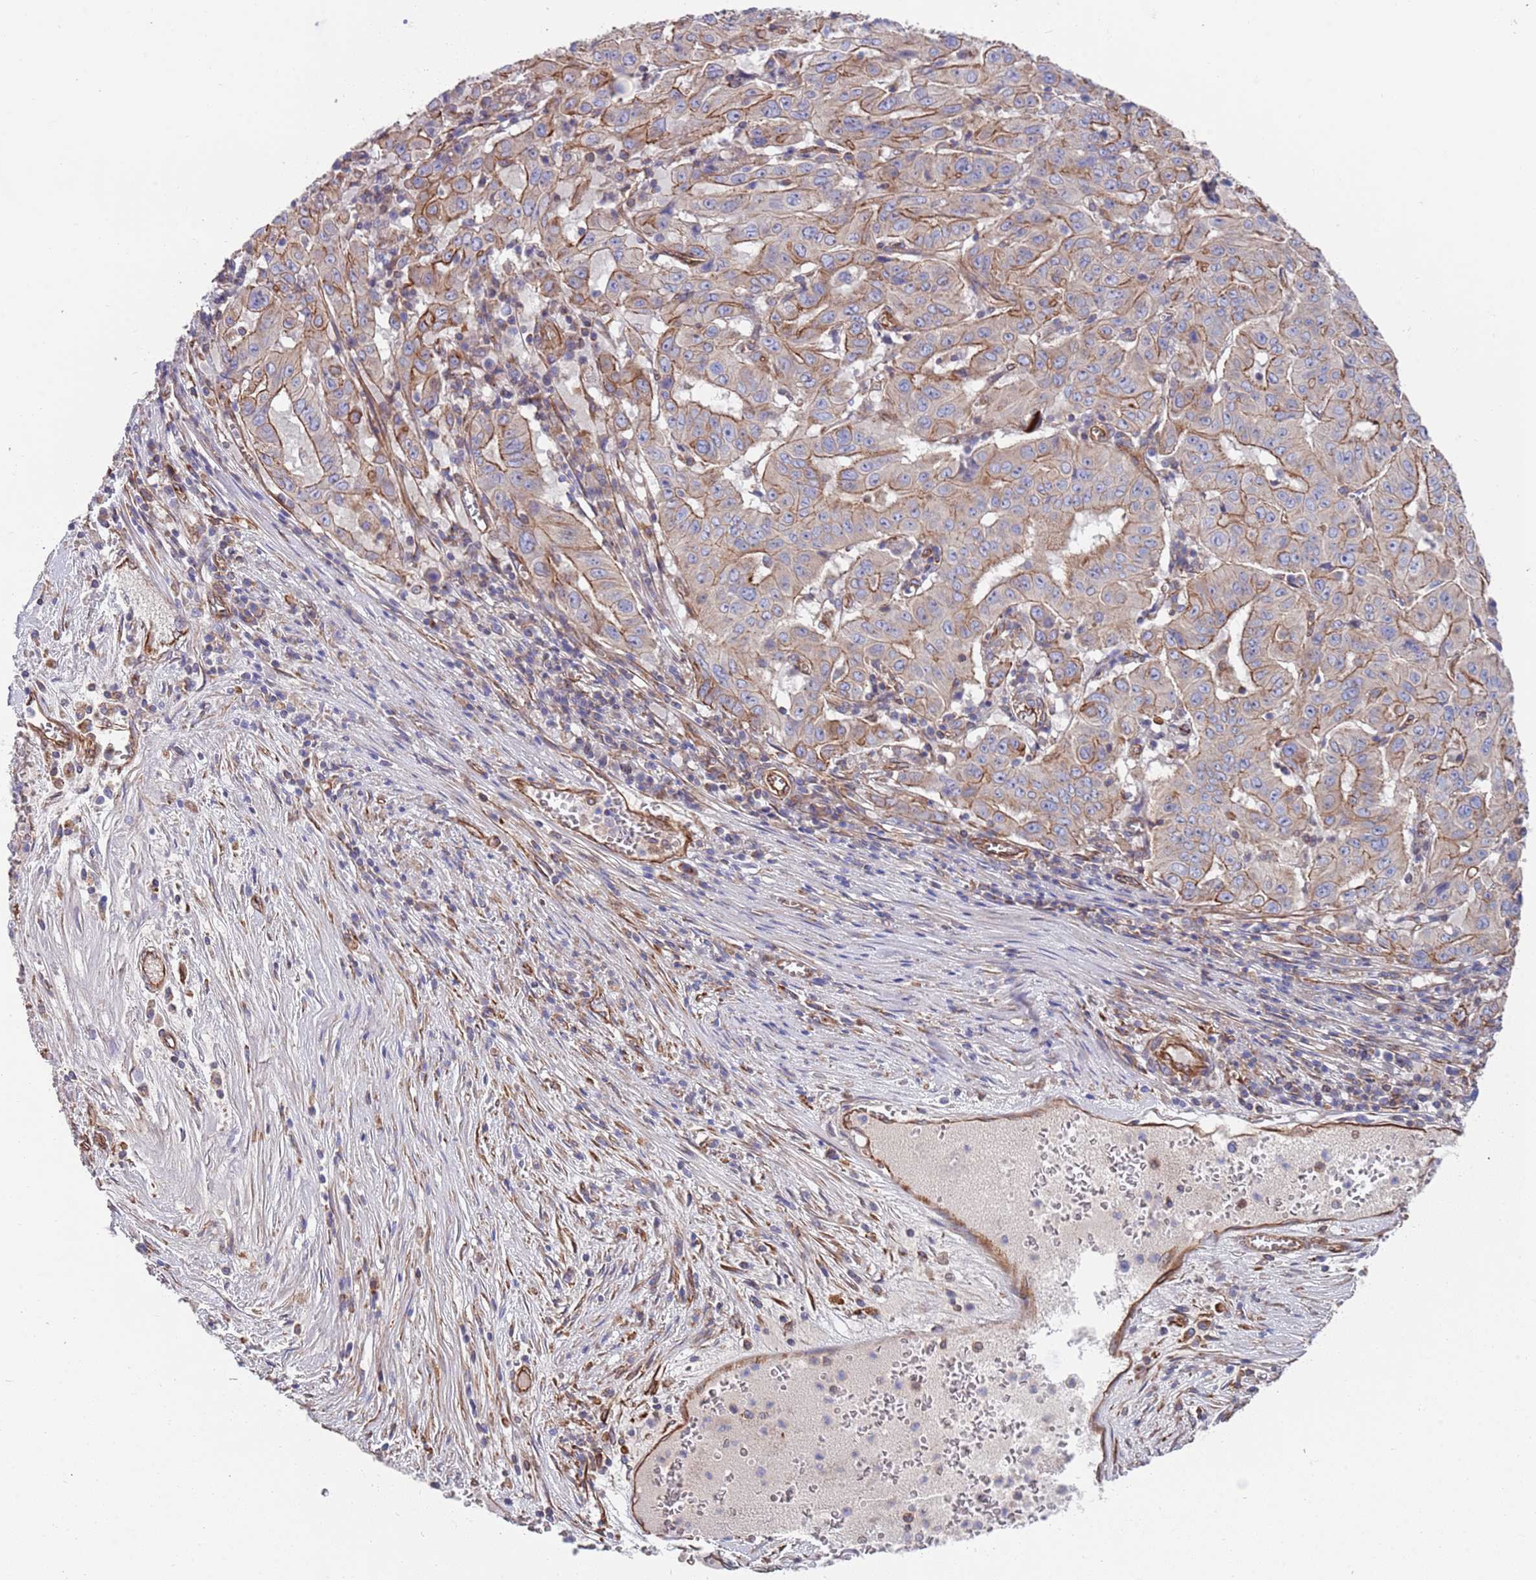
{"staining": {"intensity": "moderate", "quantity": "25%-75%", "location": "cytoplasmic/membranous"}, "tissue": "pancreatic cancer", "cell_type": "Tumor cells", "image_type": "cancer", "snomed": [{"axis": "morphology", "description": "Adenocarcinoma, NOS"}, {"axis": "topography", "description": "Pancreas"}], "caption": "The micrograph reveals staining of pancreatic cancer (adenocarcinoma), revealing moderate cytoplasmic/membranous protein expression (brown color) within tumor cells. The staining was performed using DAB to visualize the protein expression in brown, while the nuclei were stained in blue with hematoxylin (Magnification: 20x).", "gene": "JAKMIP2", "patient": {"sex": "male", "age": 63}}